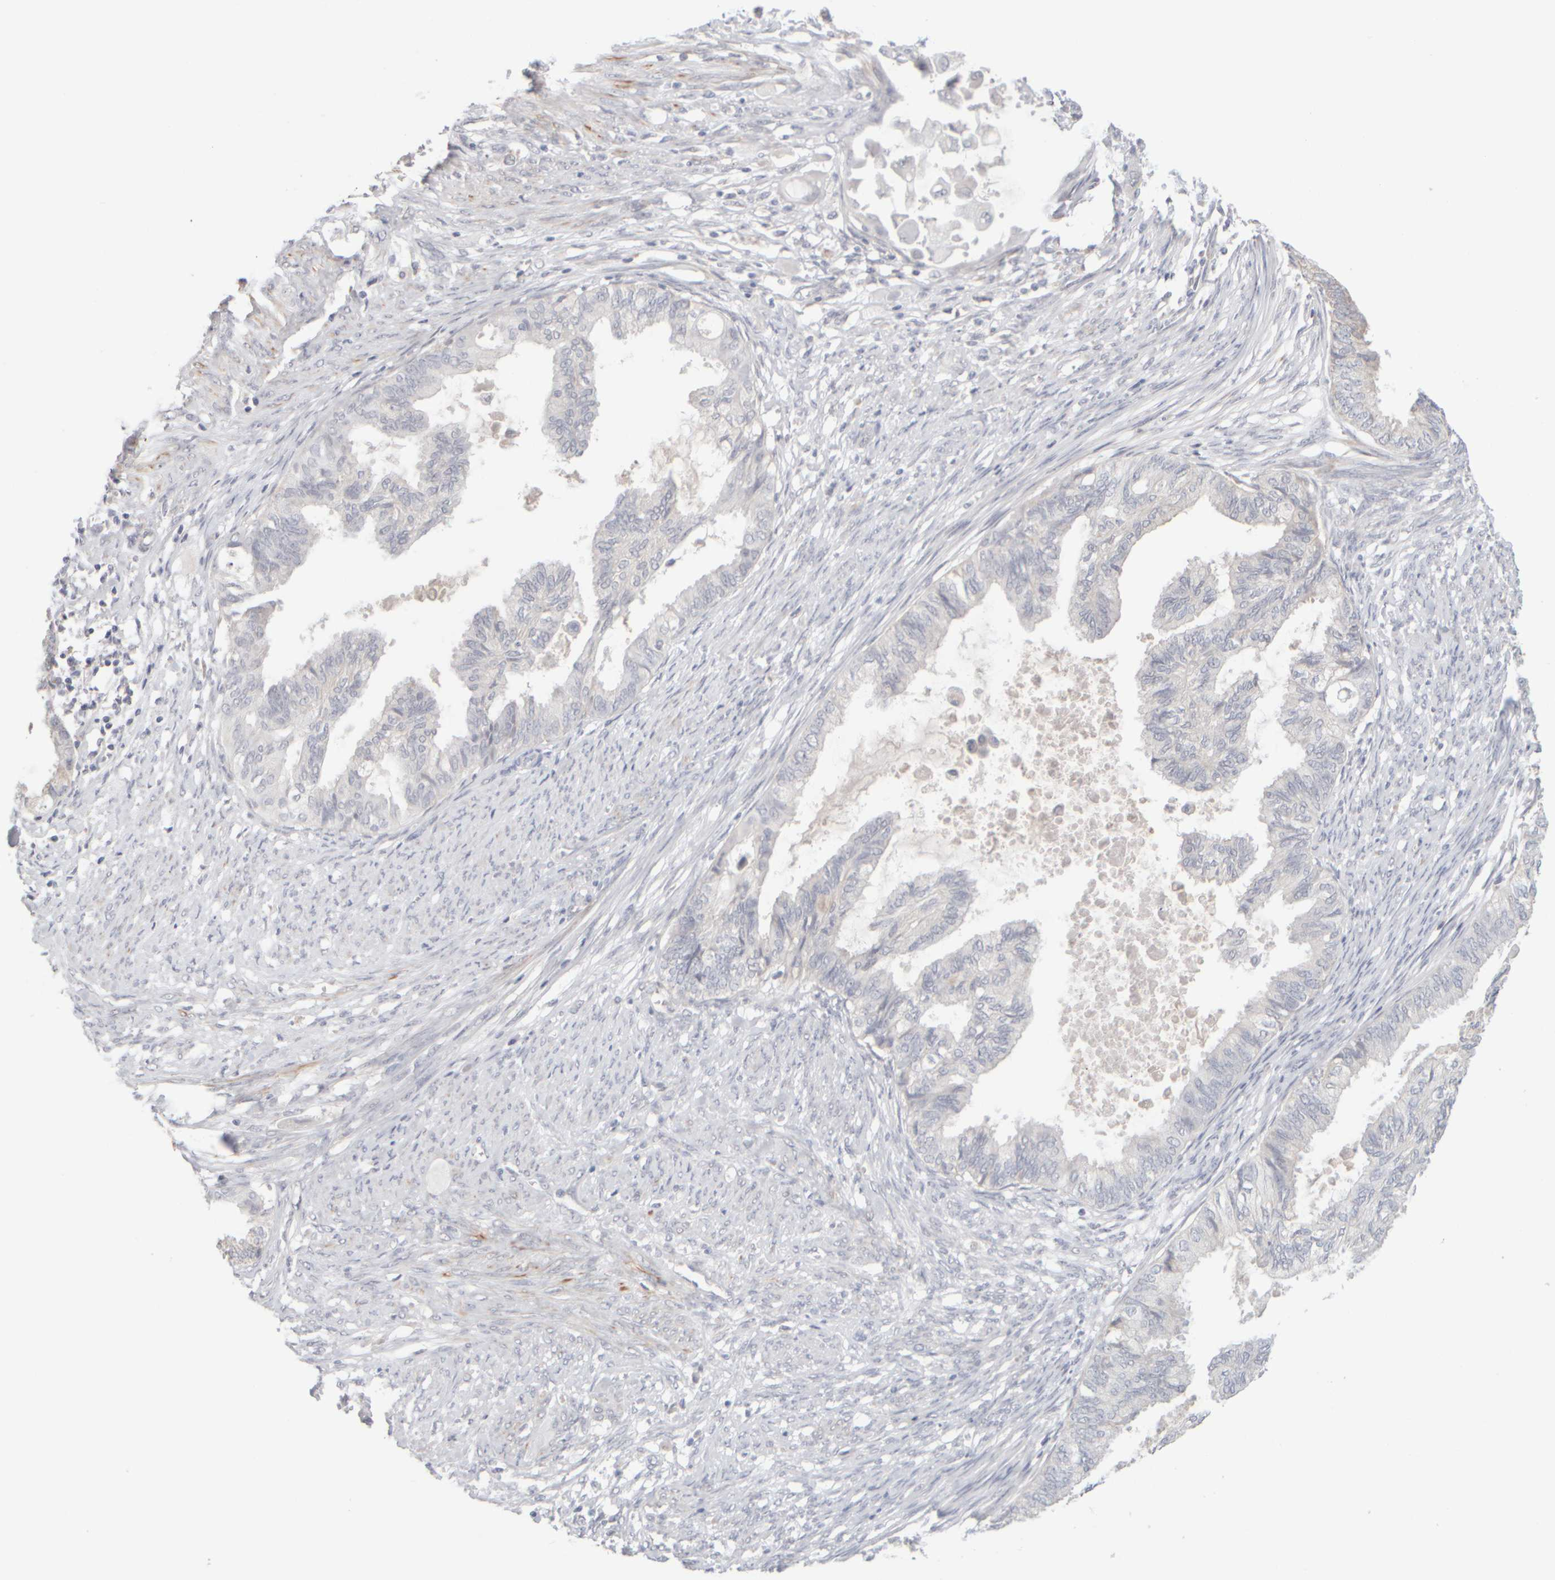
{"staining": {"intensity": "negative", "quantity": "none", "location": "none"}, "tissue": "cervical cancer", "cell_type": "Tumor cells", "image_type": "cancer", "snomed": [{"axis": "morphology", "description": "Normal tissue, NOS"}, {"axis": "morphology", "description": "Adenocarcinoma, NOS"}, {"axis": "topography", "description": "Cervix"}, {"axis": "topography", "description": "Endometrium"}], "caption": "Cervical cancer stained for a protein using IHC shows no expression tumor cells.", "gene": "ZNF112", "patient": {"sex": "female", "age": 86}}